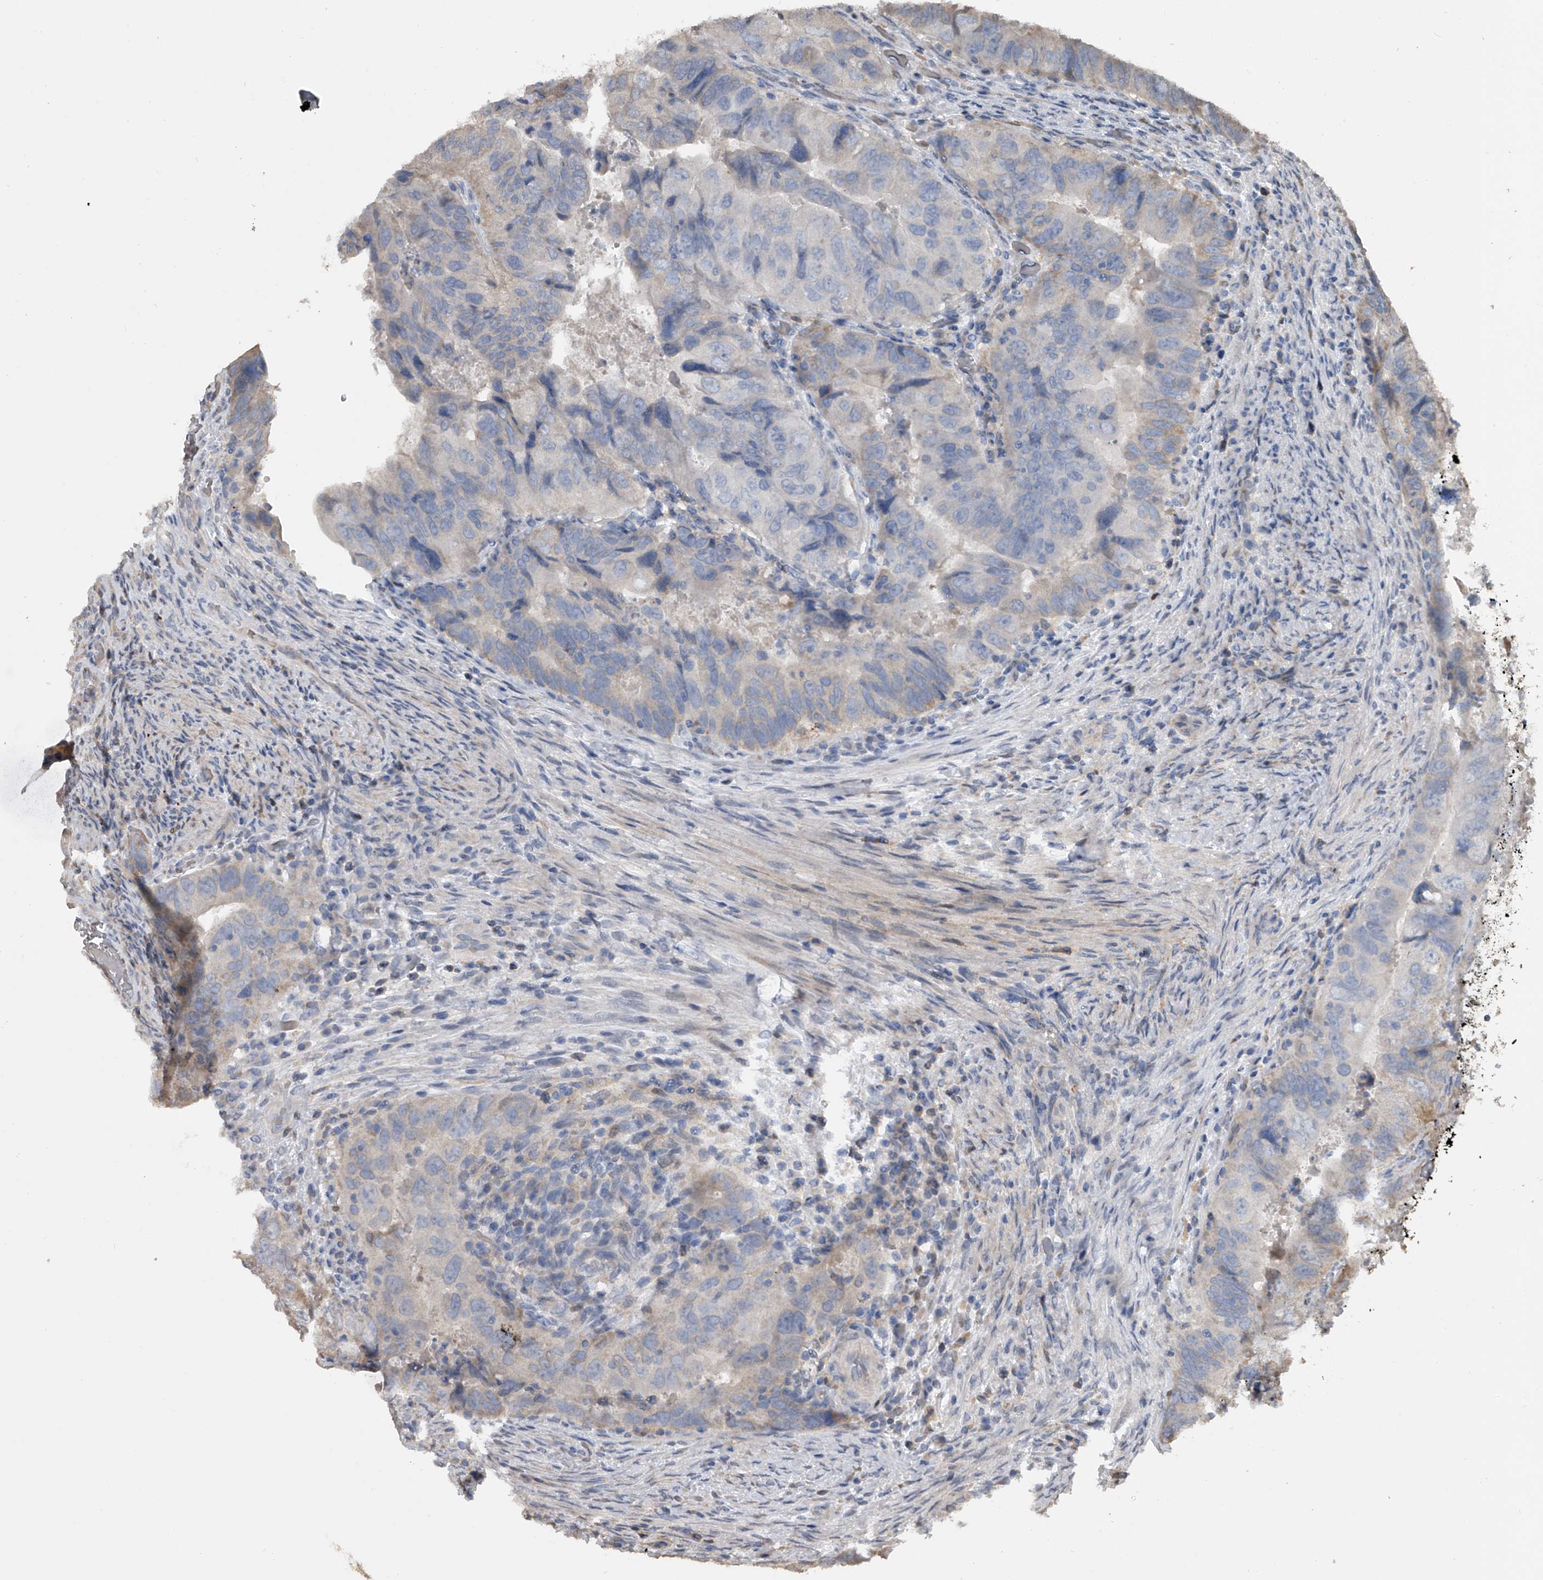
{"staining": {"intensity": "weak", "quantity": "<25%", "location": "cytoplasmic/membranous"}, "tissue": "colorectal cancer", "cell_type": "Tumor cells", "image_type": "cancer", "snomed": [{"axis": "morphology", "description": "Adenocarcinoma, NOS"}, {"axis": "topography", "description": "Rectum"}], "caption": "DAB (3,3'-diaminobenzidine) immunohistochemical staining of human adenocarcinoma (colorectal) demonstrates no significant positivity in tumor cells.", "gene": "DOCK9", "patient": {"sex": "male", "age": 63}}